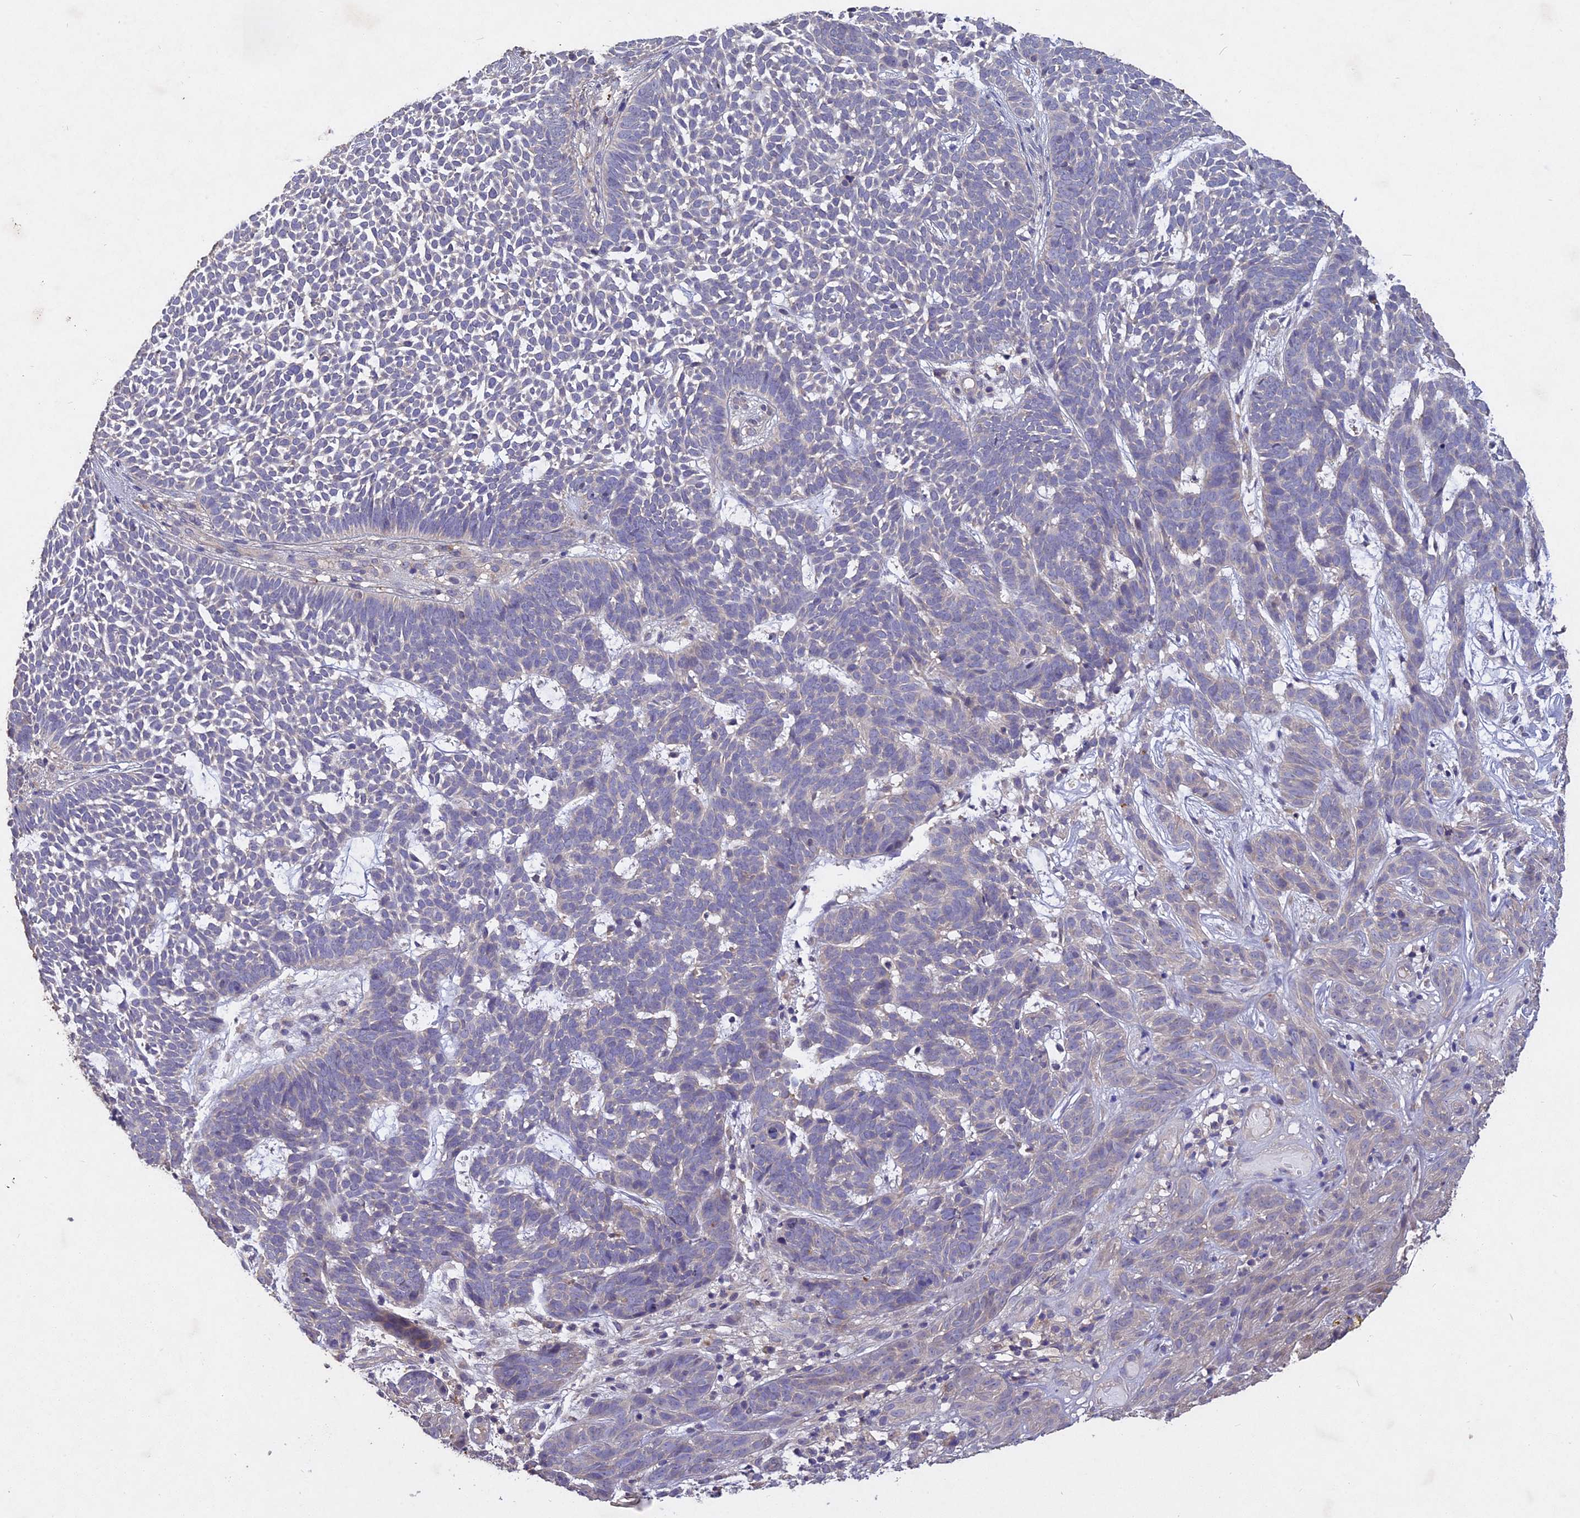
{"staining": {"intensity": "negative", "quantity": "none", "location": "none"}, "tissue": "skin cancer", "cell_type": "Tumor cells", "image_type": "cancer", "snomed": [{"axis": "morphology", "description": "Basal cell carcinoma"}, {"axis": "topography", "description": "Skin"}], "caption": "This is an immunohistochemistry photomicrograph of human skin cancer (basal cell carcinoma). There is no expression in tumor cells.", "gene": "SLC26A4", "patient": {"sex": "female", "age": 78}}